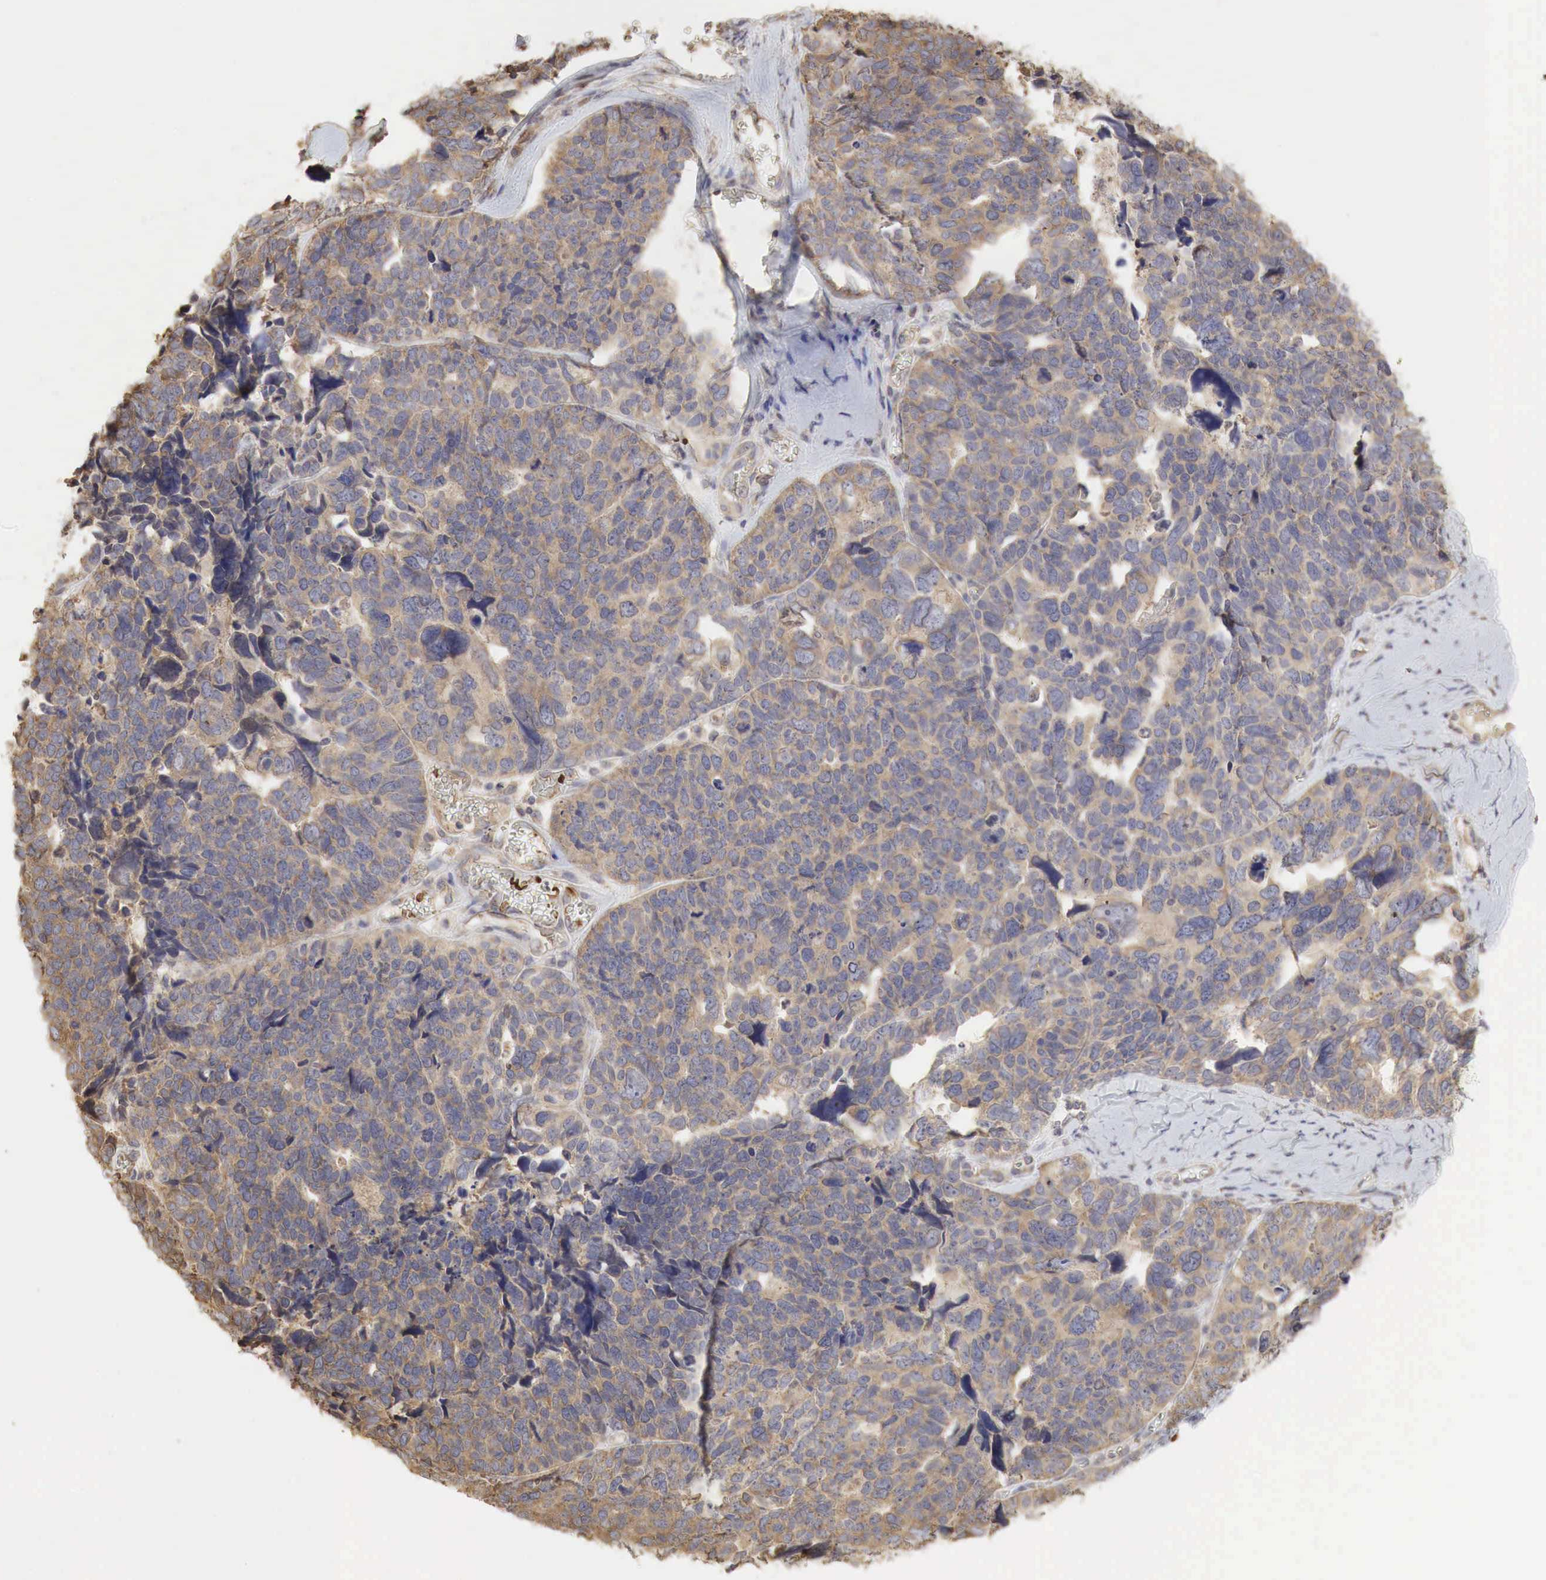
{"staining": {"intensity": "weak", "quantity": ">75%", "location": "cytoplasmic/membranous"}, "tissue": "ovarian cancer", "cell_type": "Tumor cells", "image_type": "cancer", "snomed": [{"axis": "morphology", "description": "Cystadenocarcinoma, serous, NOS"}, {"axis": "topography", "description": "Ovary"}], "caption": "Immunohistochemical staining of human ovarian cancer (serous cystadenocarcinoma) reveals low levels of weak cytoplasmic/membranous protein expression in about >75% of tumor cells.", "gene": "PABPC5", "patient": {"sex": "female", "age": 77}}